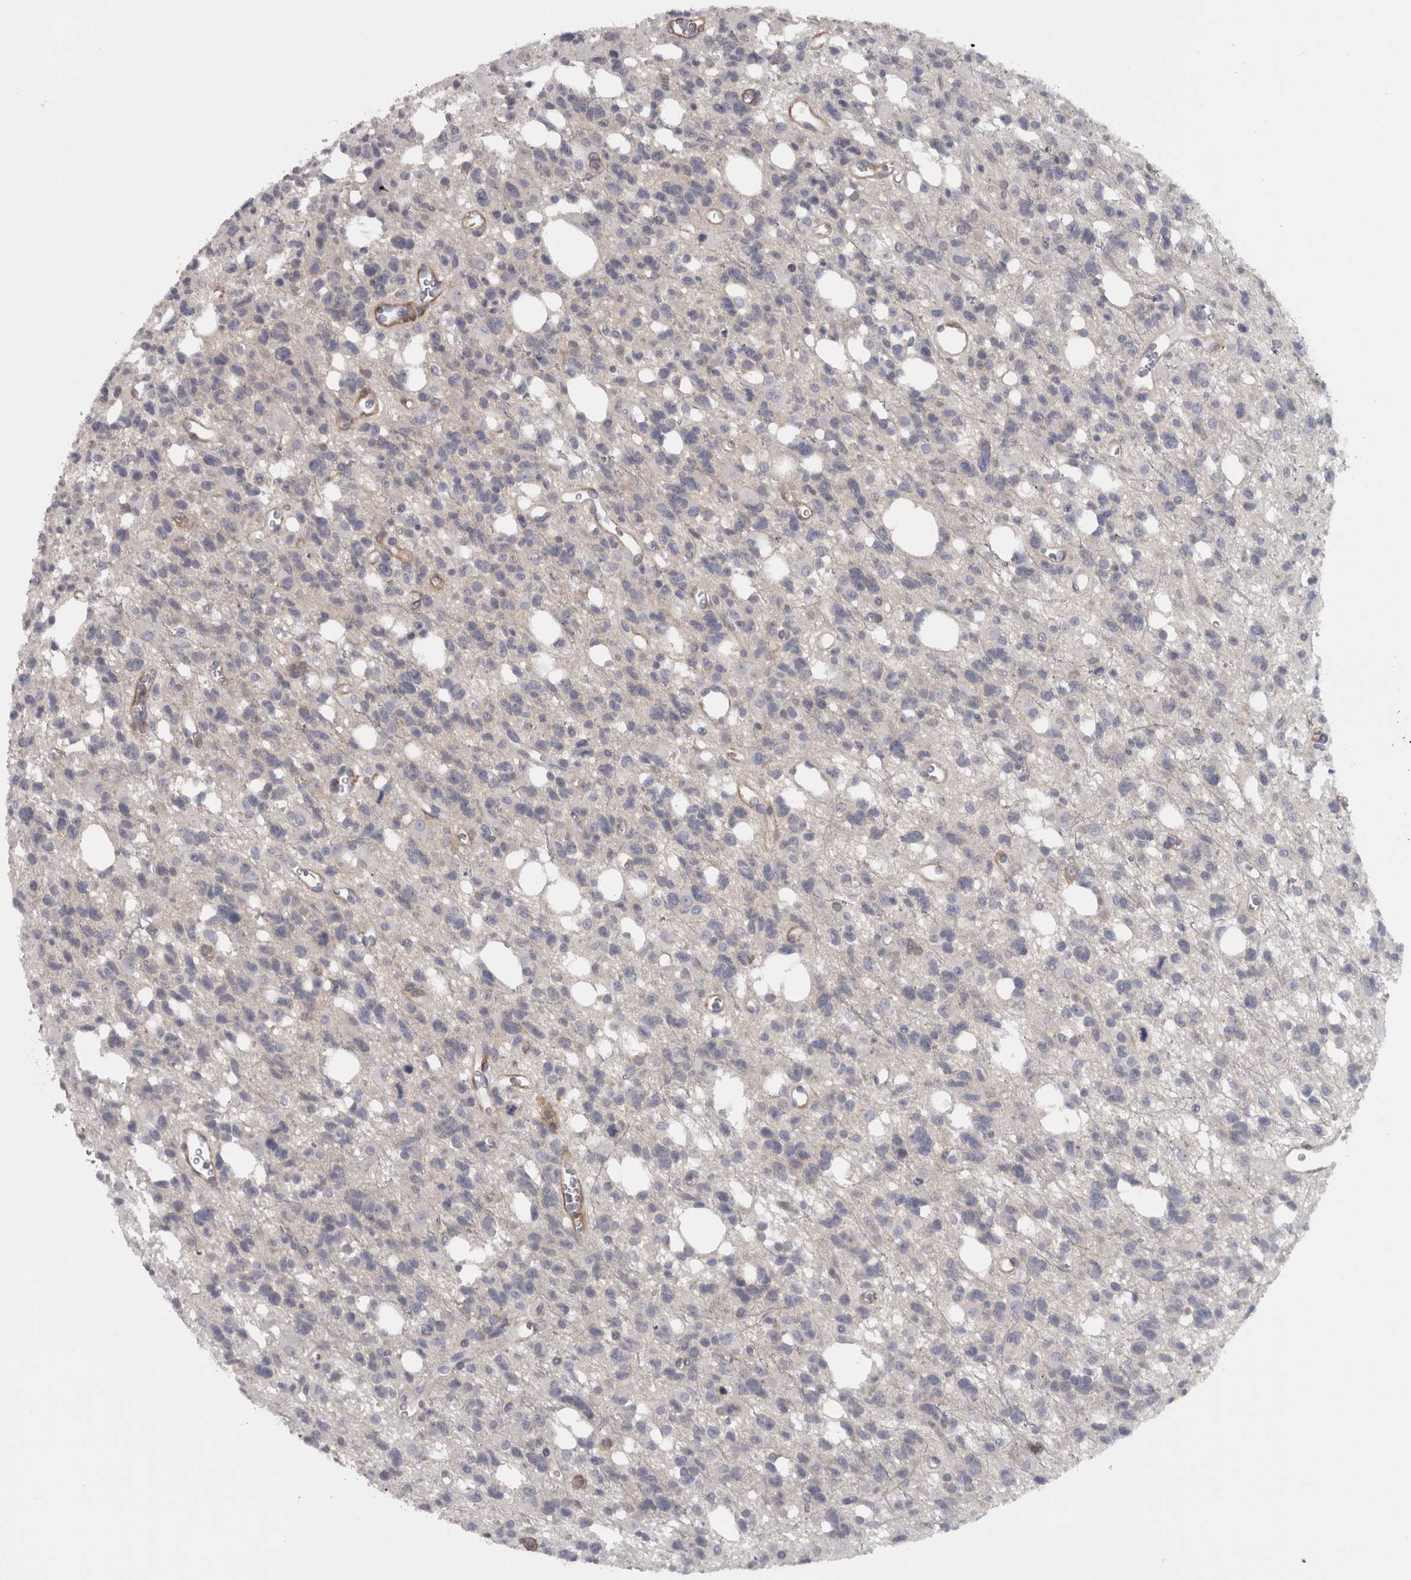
{"staining": {"intensity": "negative", "quantity": "none", "location": "none"}, "tissue": "glioma", "cell_type": "Tumor cells", "image_type": "cancer", "snomed": [{"axis": "morphology", "description": "Glioma, malignant, High grade"}, {"axis": "topography", "description": "Brain"}], "caption": "IHC photomicrograph of malignant glioma (high-grade) stained for a protein (brown), which demonstrates no expression in tumor cells. (Brightfield microscopy of DAB (3,3'-diaminobenzidine) immunohistochemistry at high magnification).", "gene": "PPP1R12B", "patient": {"sex": "female", "age": 62}}